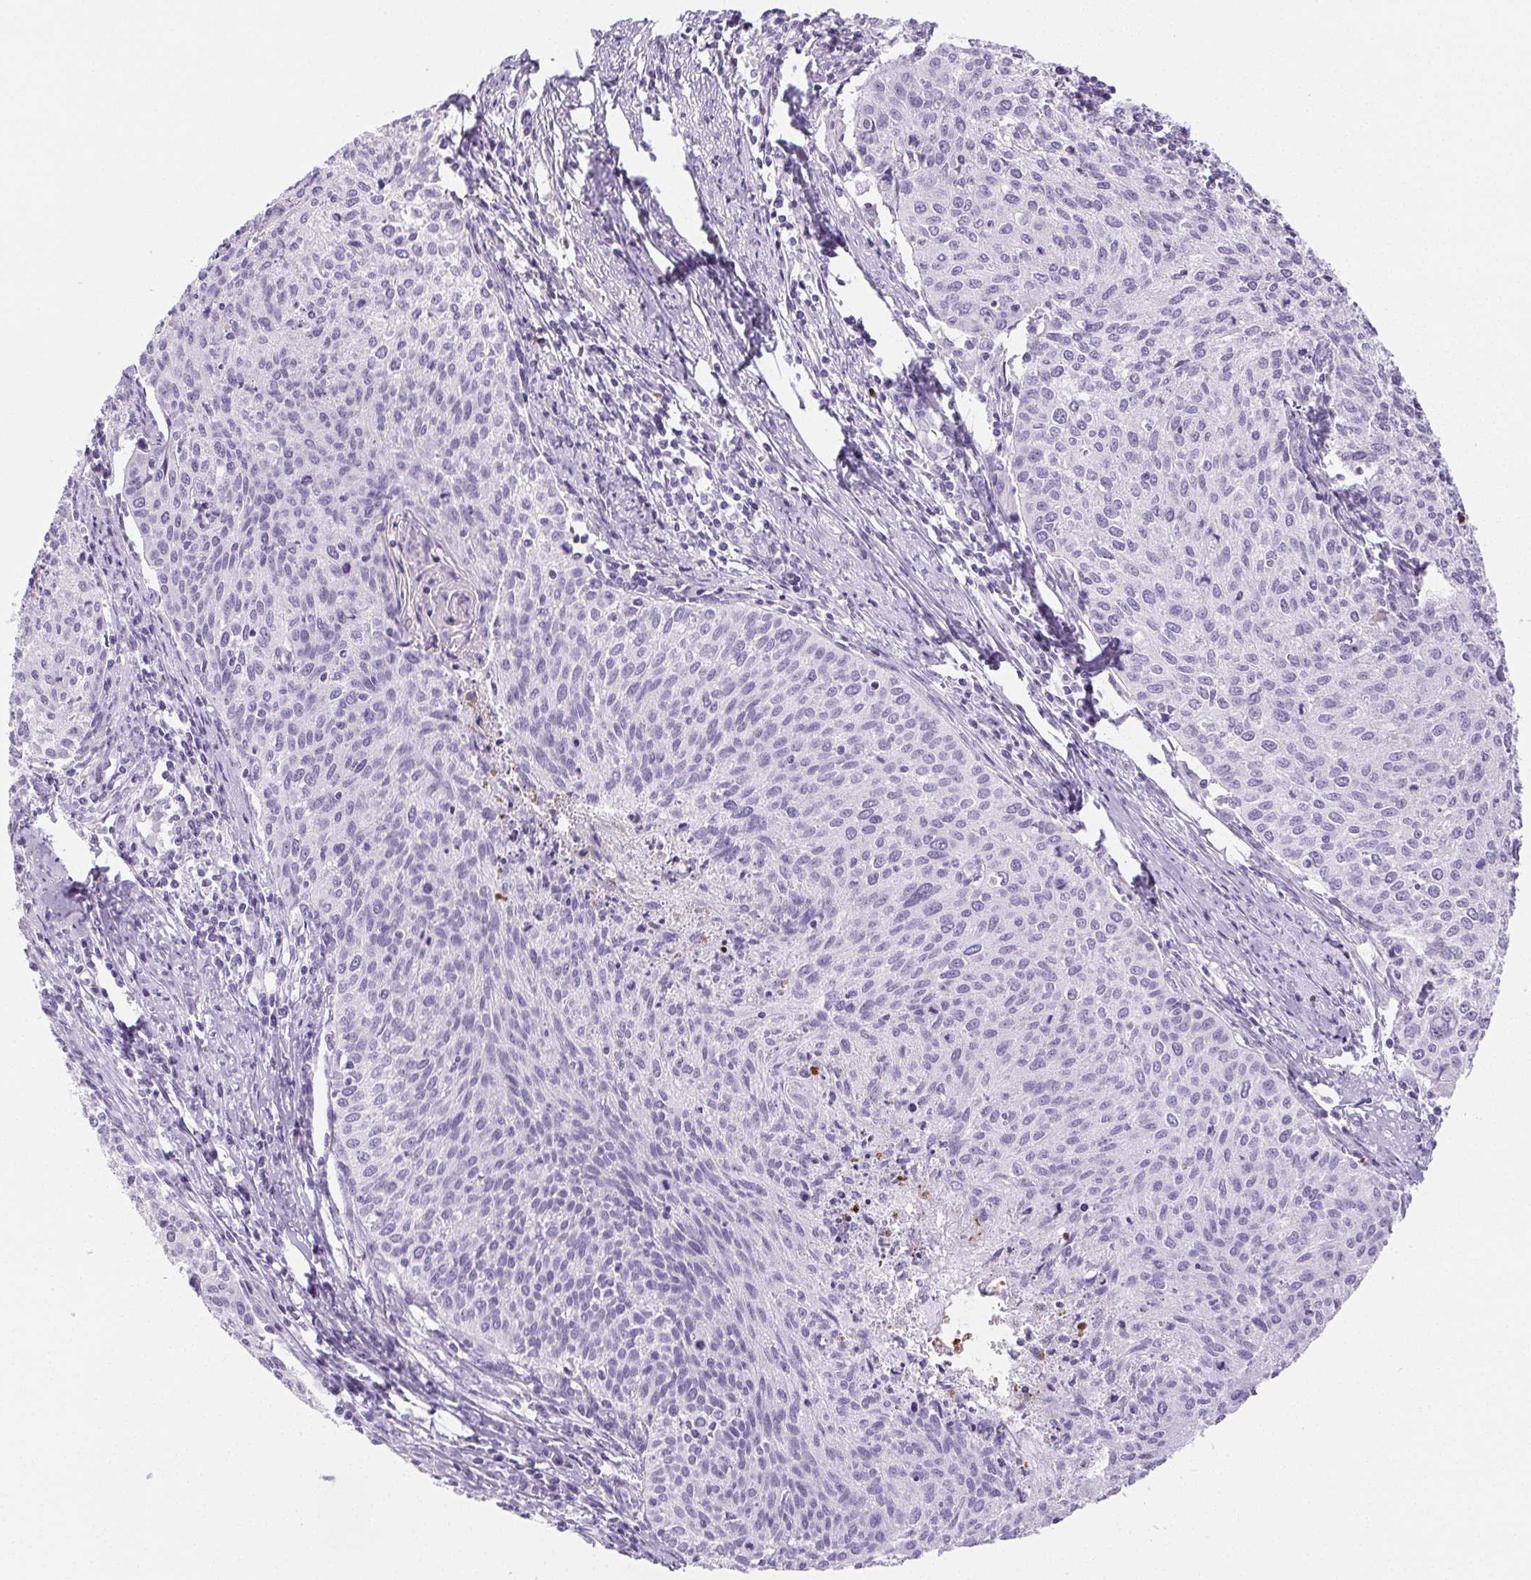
{"staining": {"intensity": "negative", "quantity": "none", "location": "none"}, "tissue": "cervical cancer", "cell_type": "Tumor cells", "image_type": "cancer", "snomed": [{"axis": "morphology", "description": "Squamous cell carcinoma, NOS"}, {"axis": "topography", "description": "Cervix"}], "caption": "Image shows no protein staining in tumor cells of squamous cell carcinoma (cervical) tissue.", "gene": "VTN", "patient": {"sex": "female", "age": 38}}